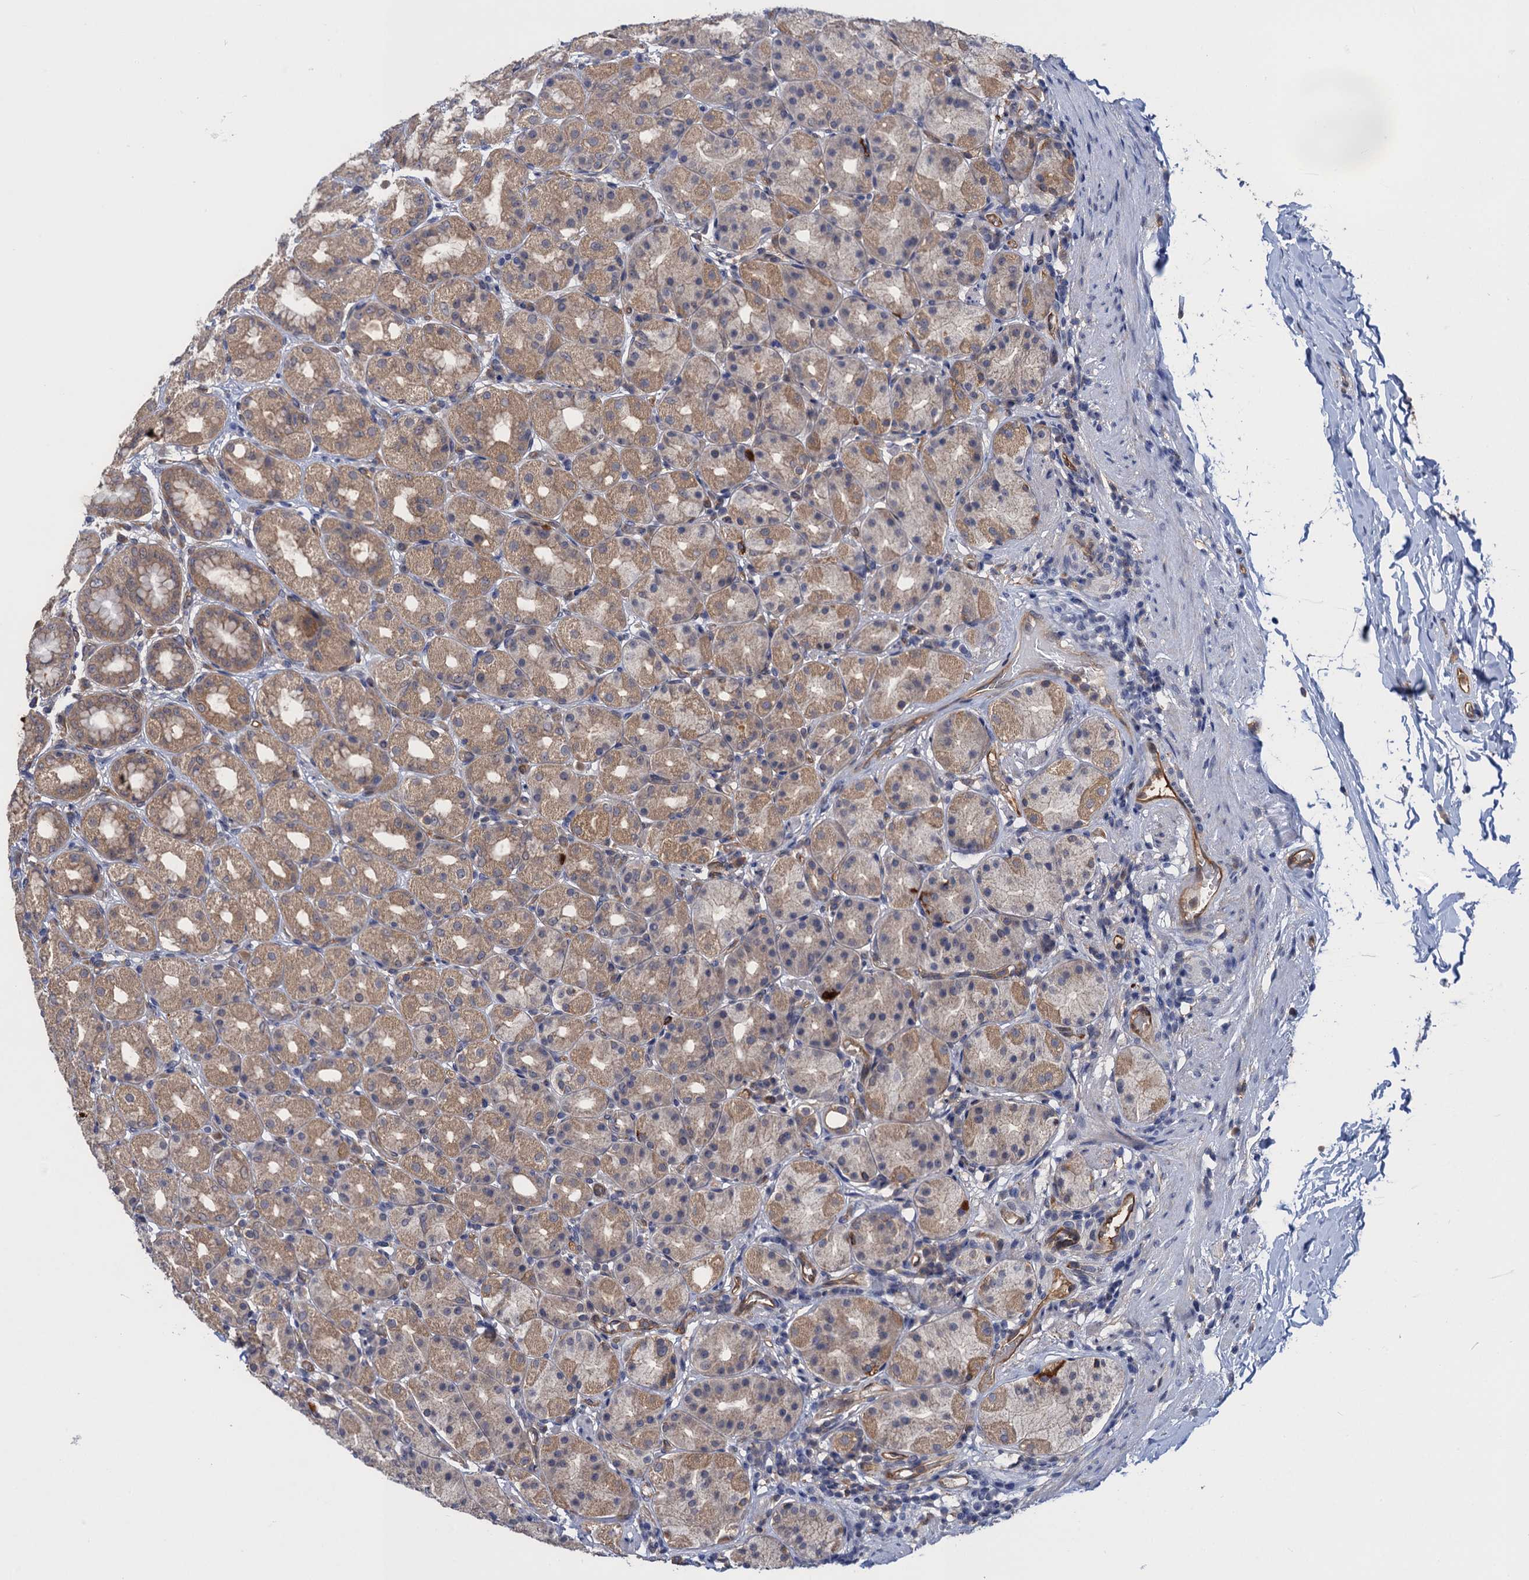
{"staining": {"intensity": "strong", "quantity": "25%-75%", "location": "cytoplasmic/membranous"}, "tissue": "stomach", "cell_type": "Glandular cells", "image_type": "normal", "snomed": [{"axis": "morphology", "description": "Normal tissue, NOS"}, {"axis": "topography", "description": "Stomach, upper"}], "caption": "DAB immunohistochemical staining of normal human stomach displays strong cytoplasmic/membranous protein positivity in about 25%-75% of glandular cells. The protein of interest is stained brown, and the nuclei are stained in blue (DAB IHC with brightfield microscopy, high magnification).", "gene": "NEK8", "patient": {"sex": "male", "age": 68}}